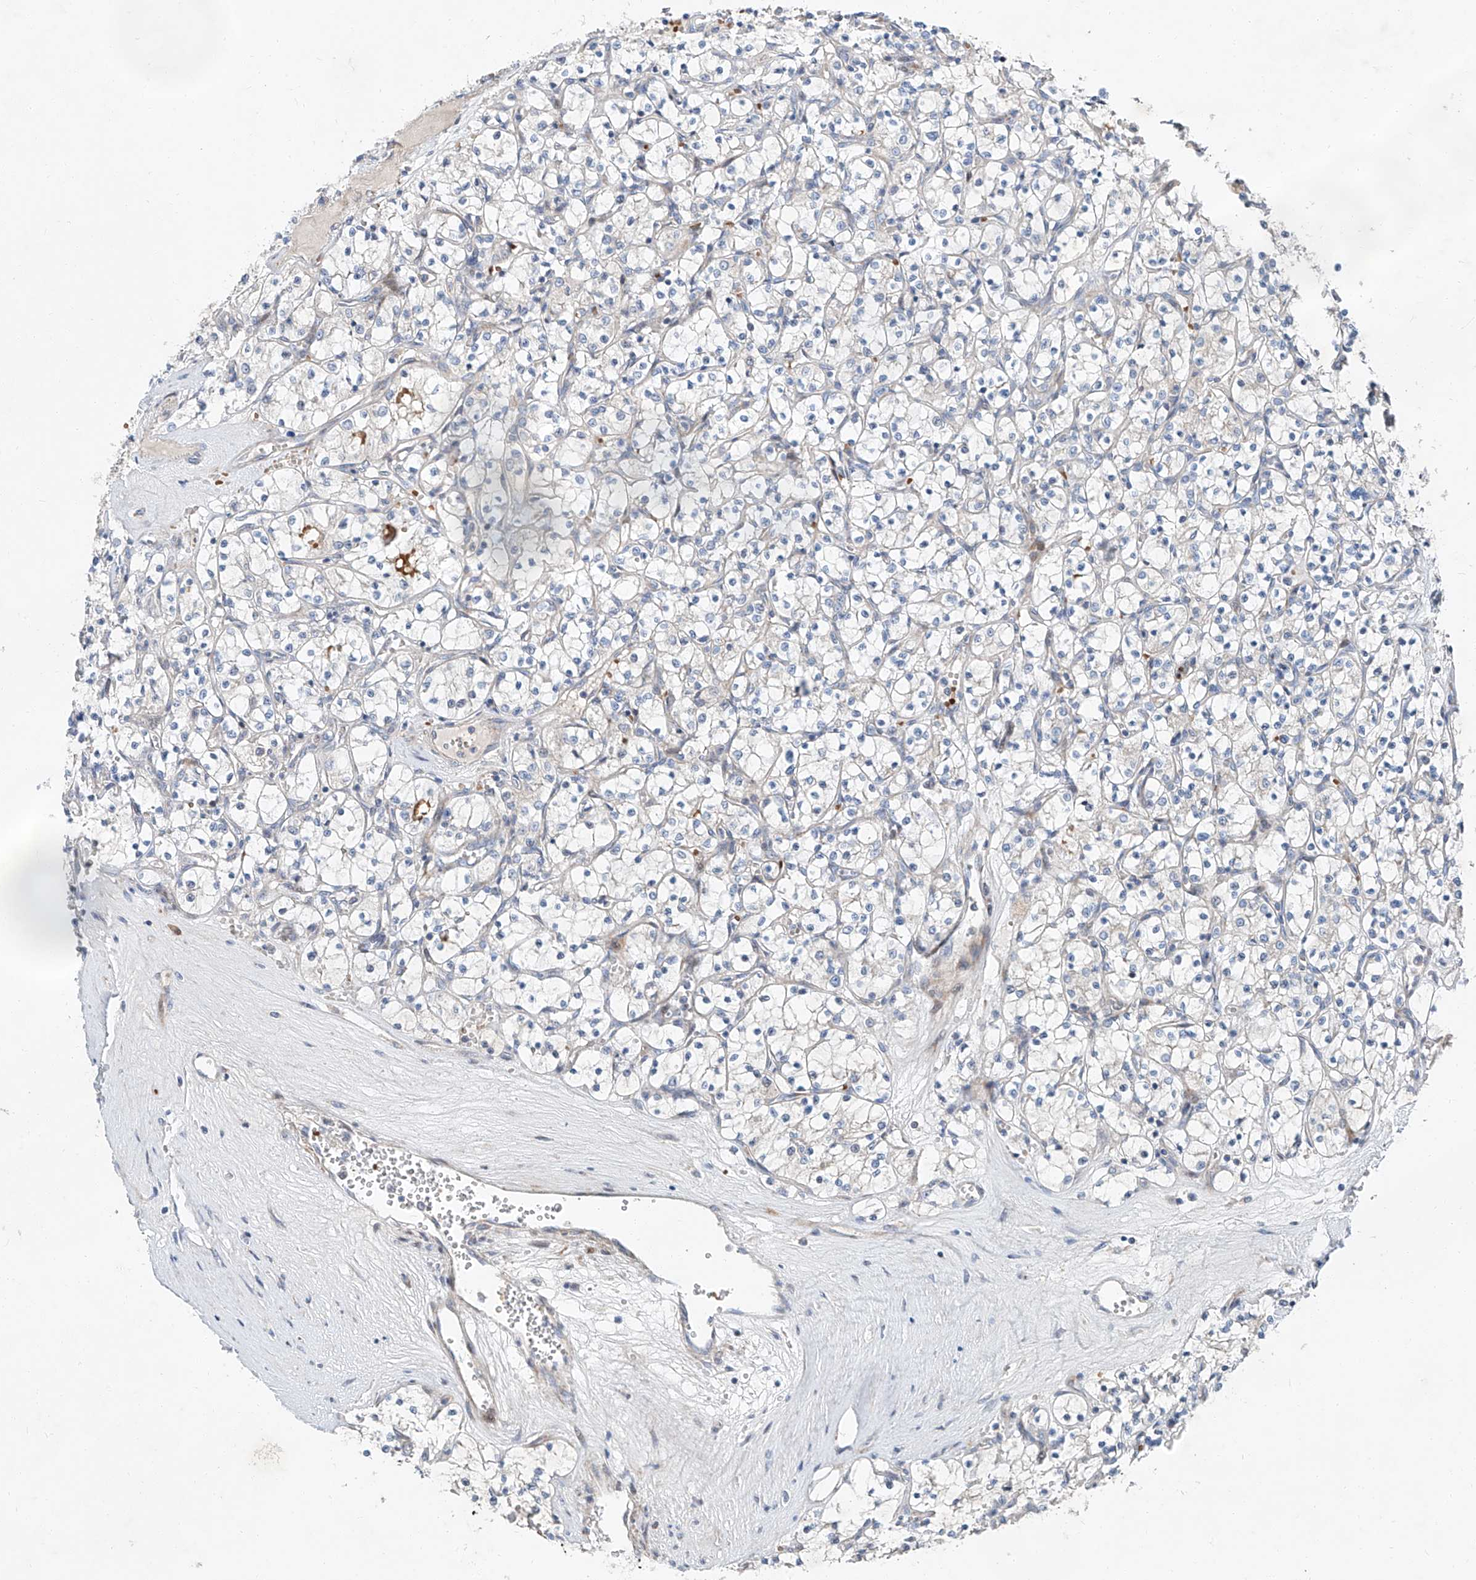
{"staining": {"intensity": "negative", "quantity": "none", "location": "none"}, "tissue": "renal cancer", "cell_type": "Tumor cells", "image_type": "cancer", "snomed": [{"axis": "morphology", "description": "Adenocarcinoma, NOS"}, {"axis": "topography", "description": "Kidney"}], "caption": "Protein analysis of renal cancer (adenocarcinoma) exhibits no significant positivity in tumor cells.", "gene": "USF3", "patient": {"sex": "female", "age": 69}}